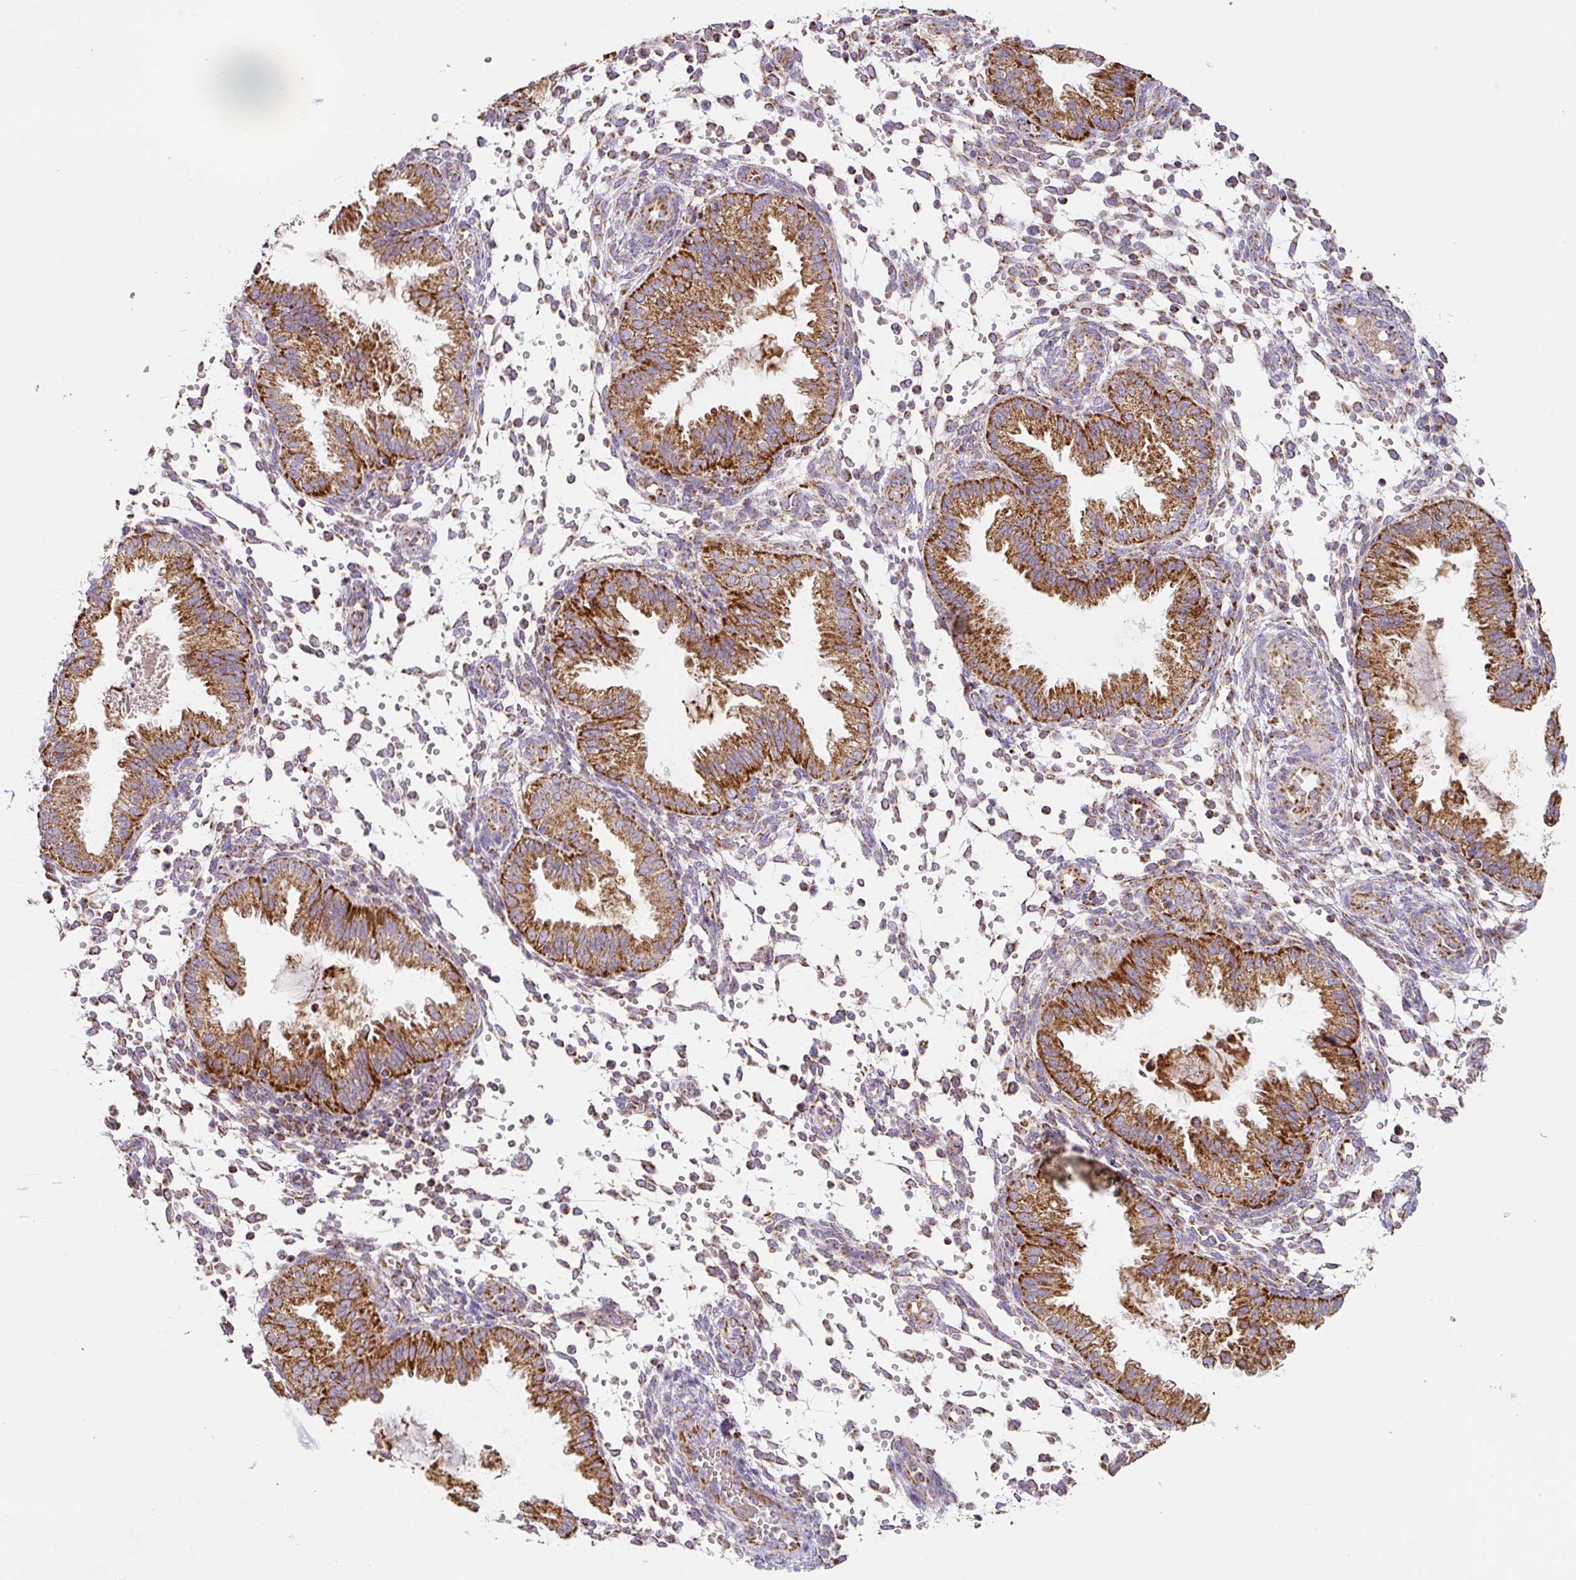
{"staining": {"intensity": "moderate", "quantity": "25%-75%", "location": "cytoplasmic/membranous"}, "tissue": "endometrium", "cell_type": "Cells in endometrial stroma", "image_type": "normal", "snomed": [{"axis": "morphology", "description": "Normal tissue, NOS"}, {"axis": "topography", "description": "Endometrium"}], "caption": "Immunohistochemical staining of normal human endometrium exhibits medium levels of moderate cytoplasmic/membranous staining in approximately 25%-75% of cells in endometrial stroma. (Stains: DAB (3,3'-diaminobenzidine) in brown, nuclei in blue, Microscopy: brightfield microscopy at high magnification).", "gene": "MT", "patient": {"sex": "female", "age": 33}}